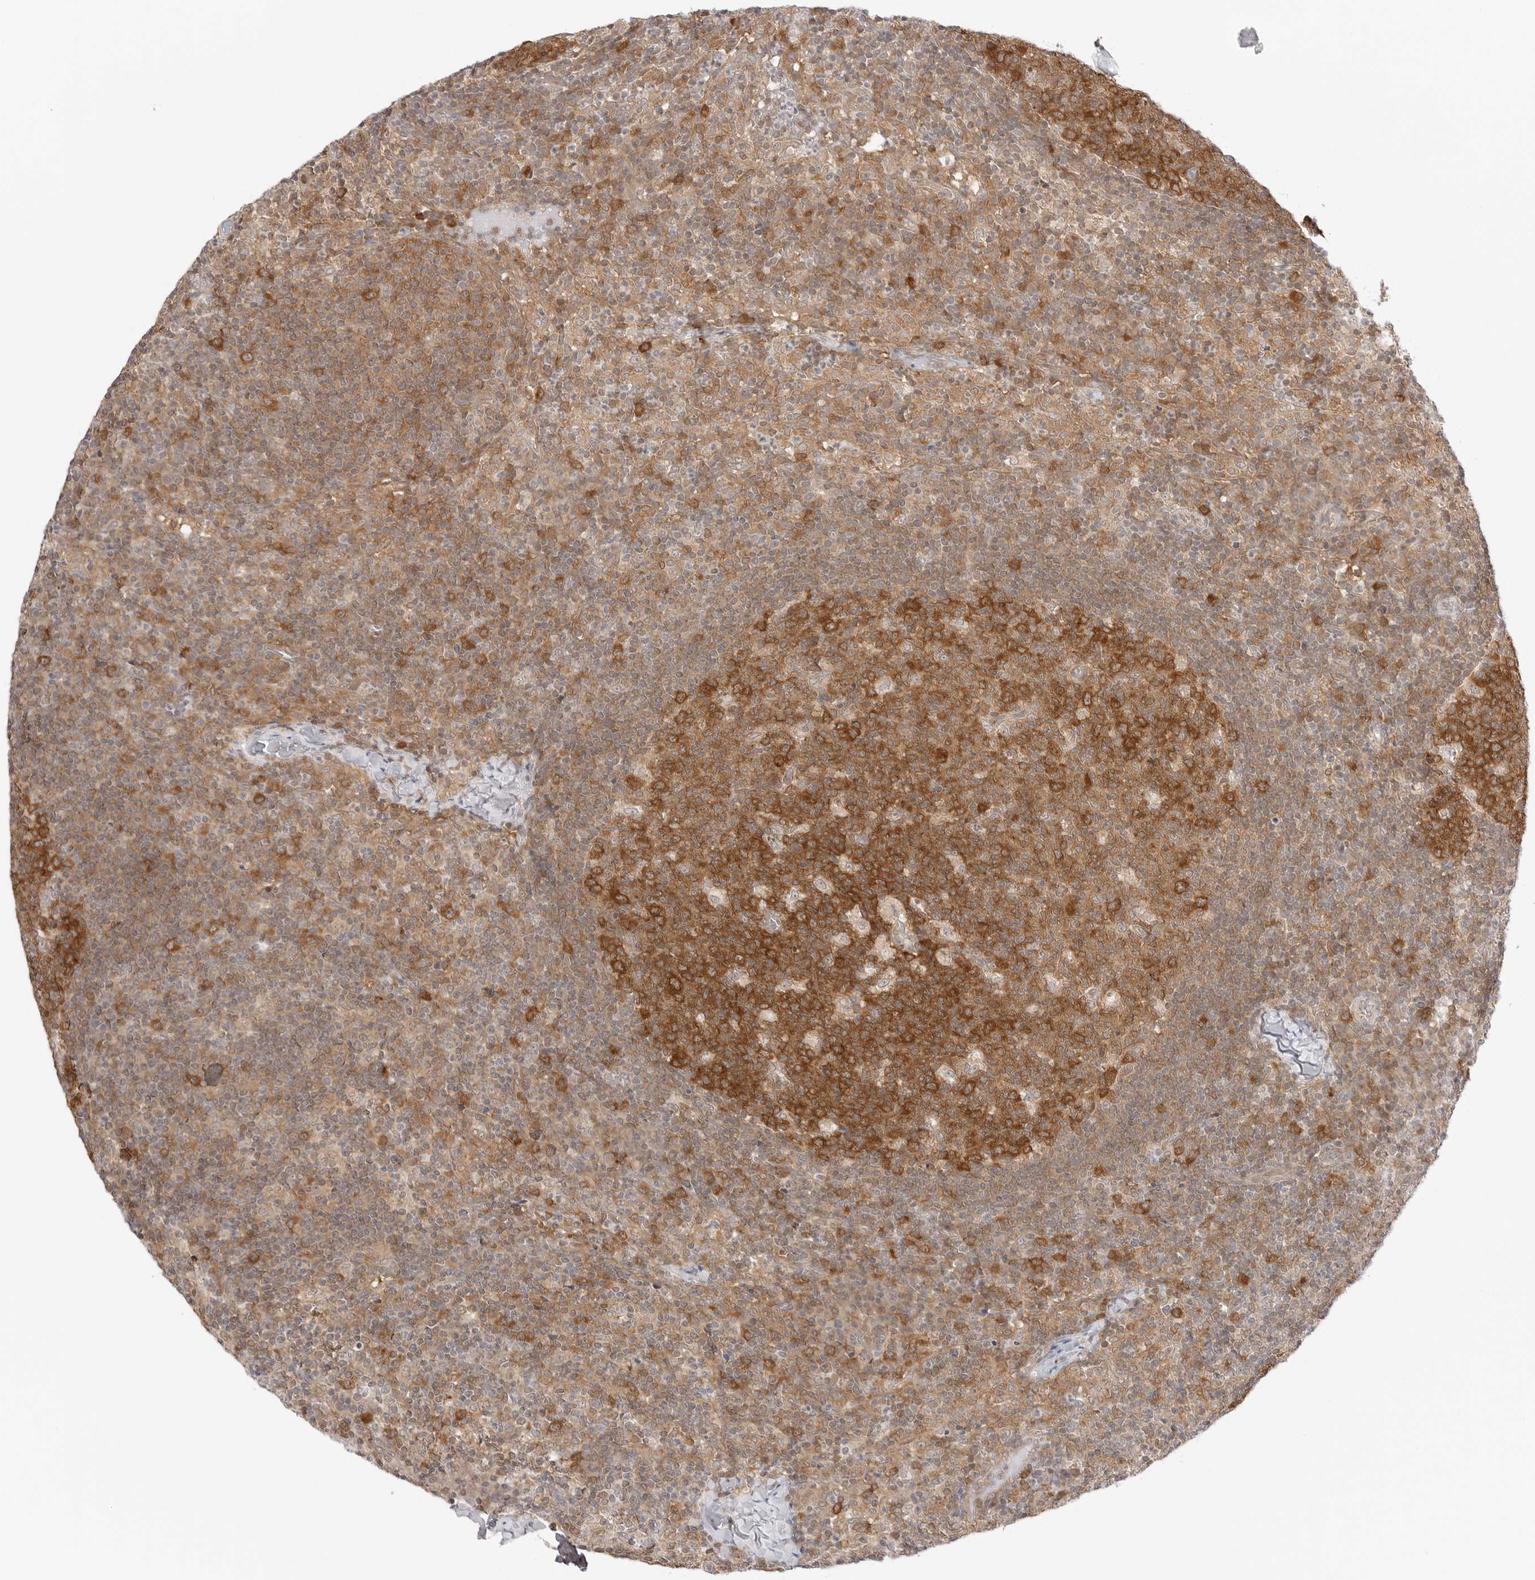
{"staining": {"intensity": "strong", "quantity": ">75%", "location": "cytoplasmic/membranous"}, "tissue": "lymph node", "cell_type": "Germinal center cells", "image_type": "normal", "snomed": [{"axis": "morphology", "description": "Normal tissue, NOS"}, {"axis": "morphology", "description": "Inflammation, NOS"}, {"axis": "topography", "description": "Lymph node"}], "caption": "The image reveals immunohistochemical staining of benign lymph node. There is strong cytoplasmic/membranous staining is appreciated in approximately >75% of germinal center cells. (DAB (3,3'-diaminobenzidine) IHC with brightfield microscopy, high magnification).", "gene": "NUDC", "patient": {"sex": "male", "age": 55}}